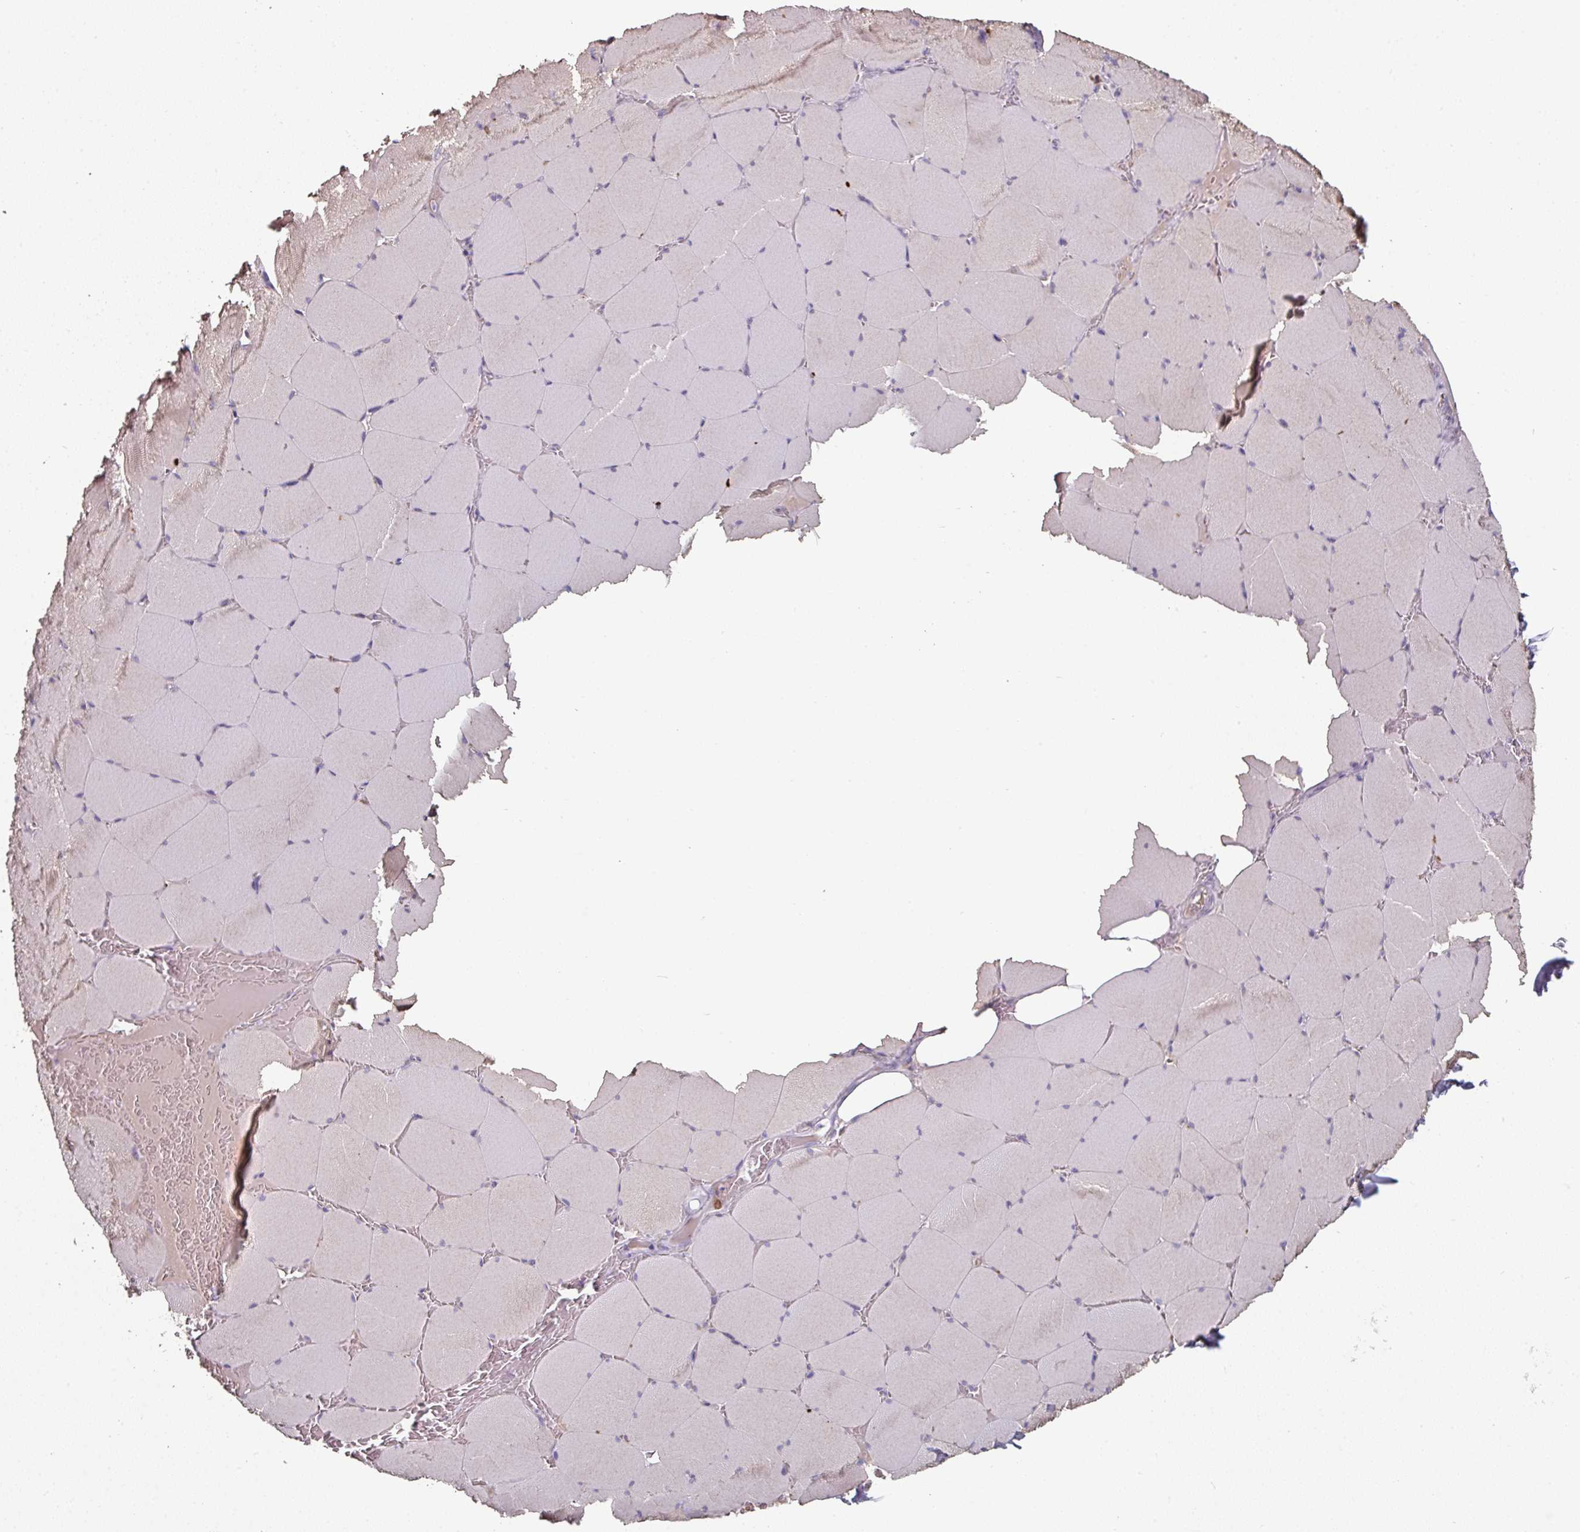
{"staining": {"intensity": "moderate", "quantity": "25%-75%", "location": "cytoplasmic/membranous"}, "tissue": "skeletal muscle", "cell_type": "Myocytes", "image_type": "normal", "snomed": [{"axis": "morphology", "description": "Normal tissue, NOS"}, {"axis": "topography", "description": "Skeletal muscle"}, {"axis": "topography", "description": "Head-Neck"}], "caption": "An immunohistochemistry (IHC) histopathology image of normal tissue is shown. Protein staining in brown highlights moderate cytoplasmic/membranous positivity in skeletal muscle within myocytes.", "gene": "CD3G", "patient": {"sex": "male", "age": 66}}